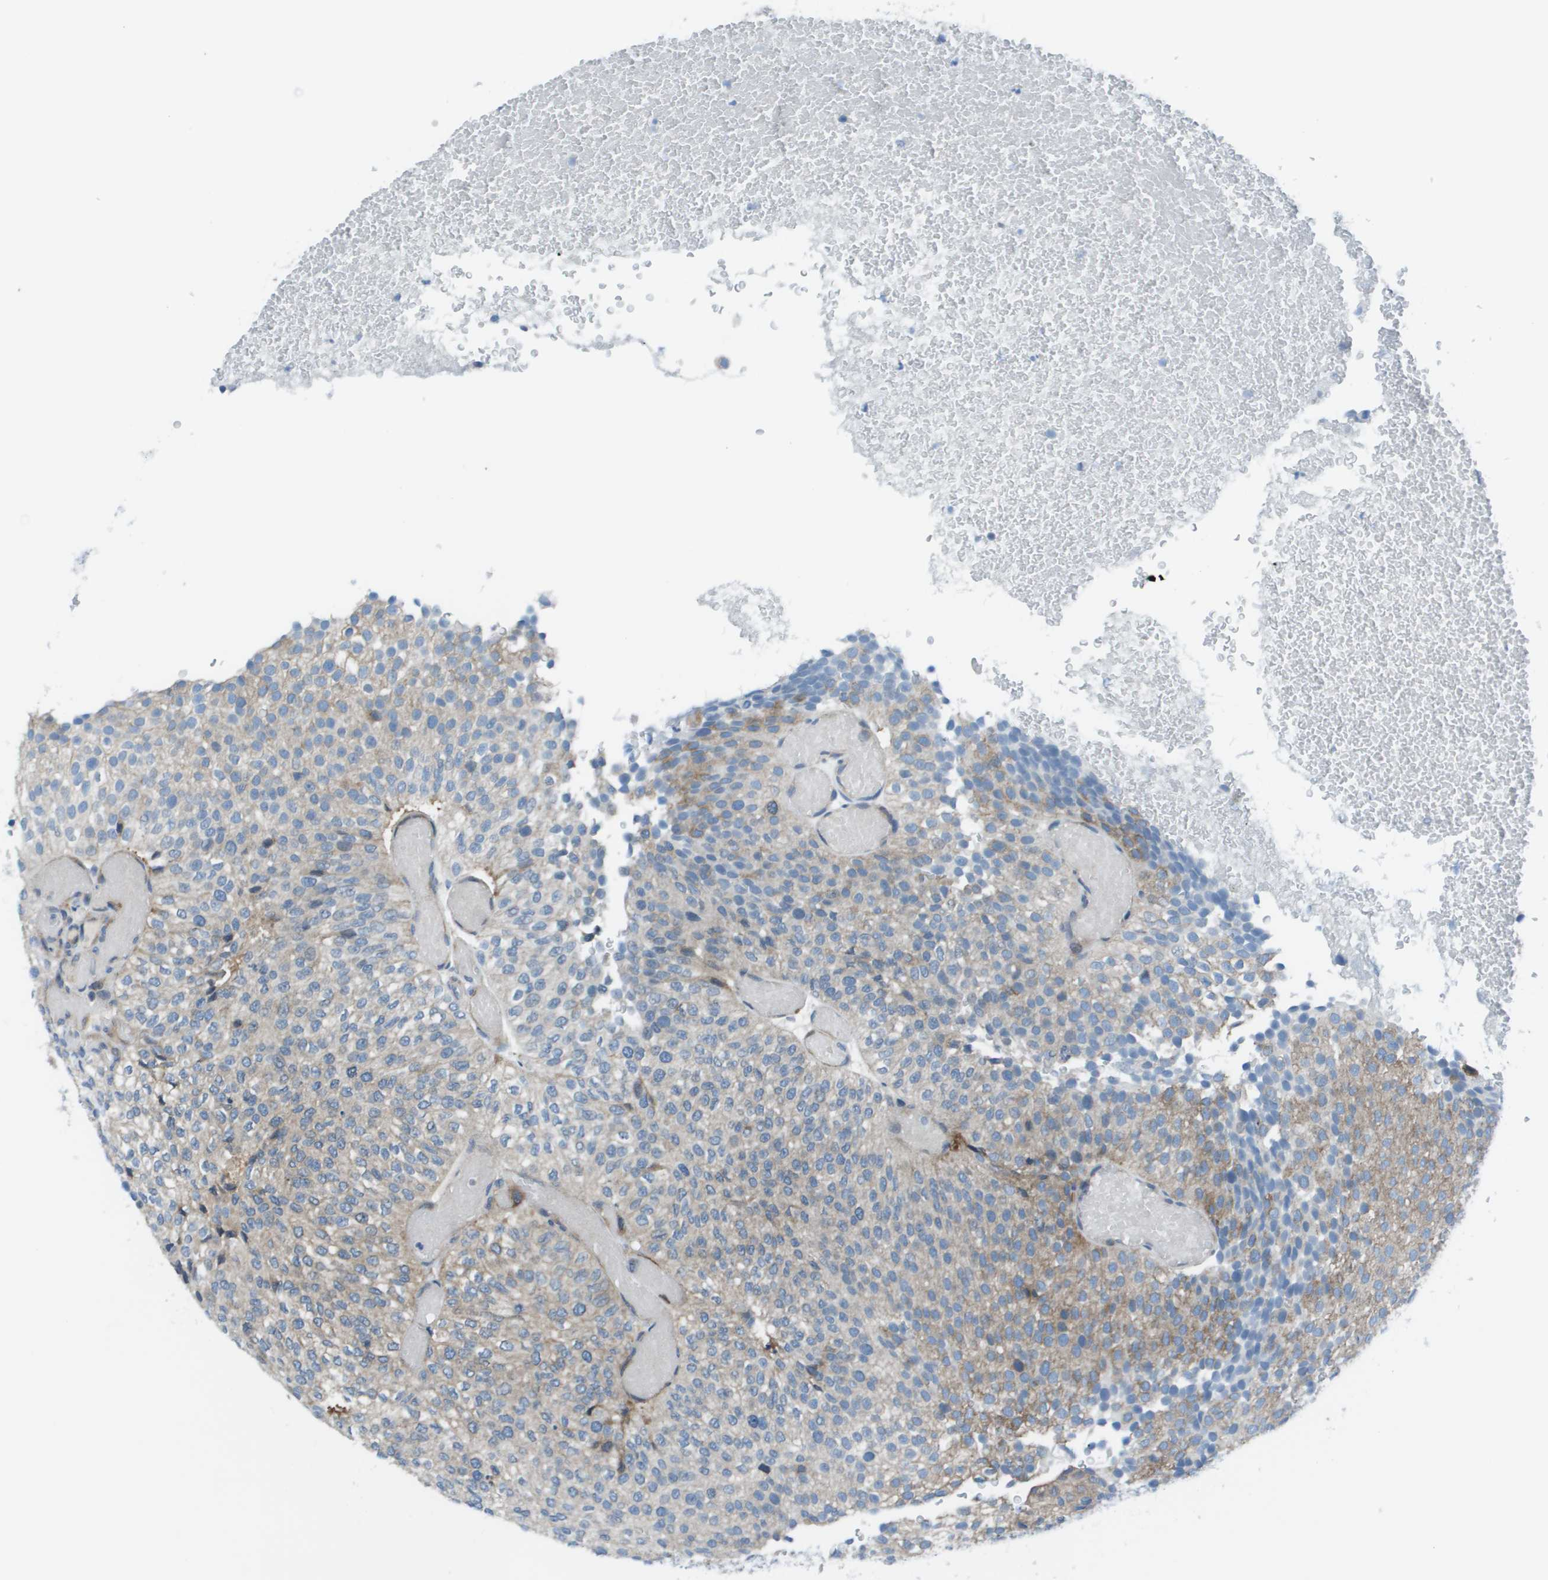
{"staining": {"intensity": "weak", "quantity": "<25%", "location": "cytoplasmic/membranous"}, "tissue": "urothelial cancer", "cell_type": "Tumor cells", "image_type": "cancer", "snomed": [{"axis": "morphology", "description": "Urothelial carcinoma, Low grade"}, {"axis": "topography", "description": "Urinary bladder"}], "caption": "Immunohistochemistry histopathology image of neoplastic tissue: human urothelial carcinoma (low-grade) stained with DAB displays no significant protein positivity in tumor cells.", "gene": "STIP1", "patient": {"sex": "male", "age": 78}}